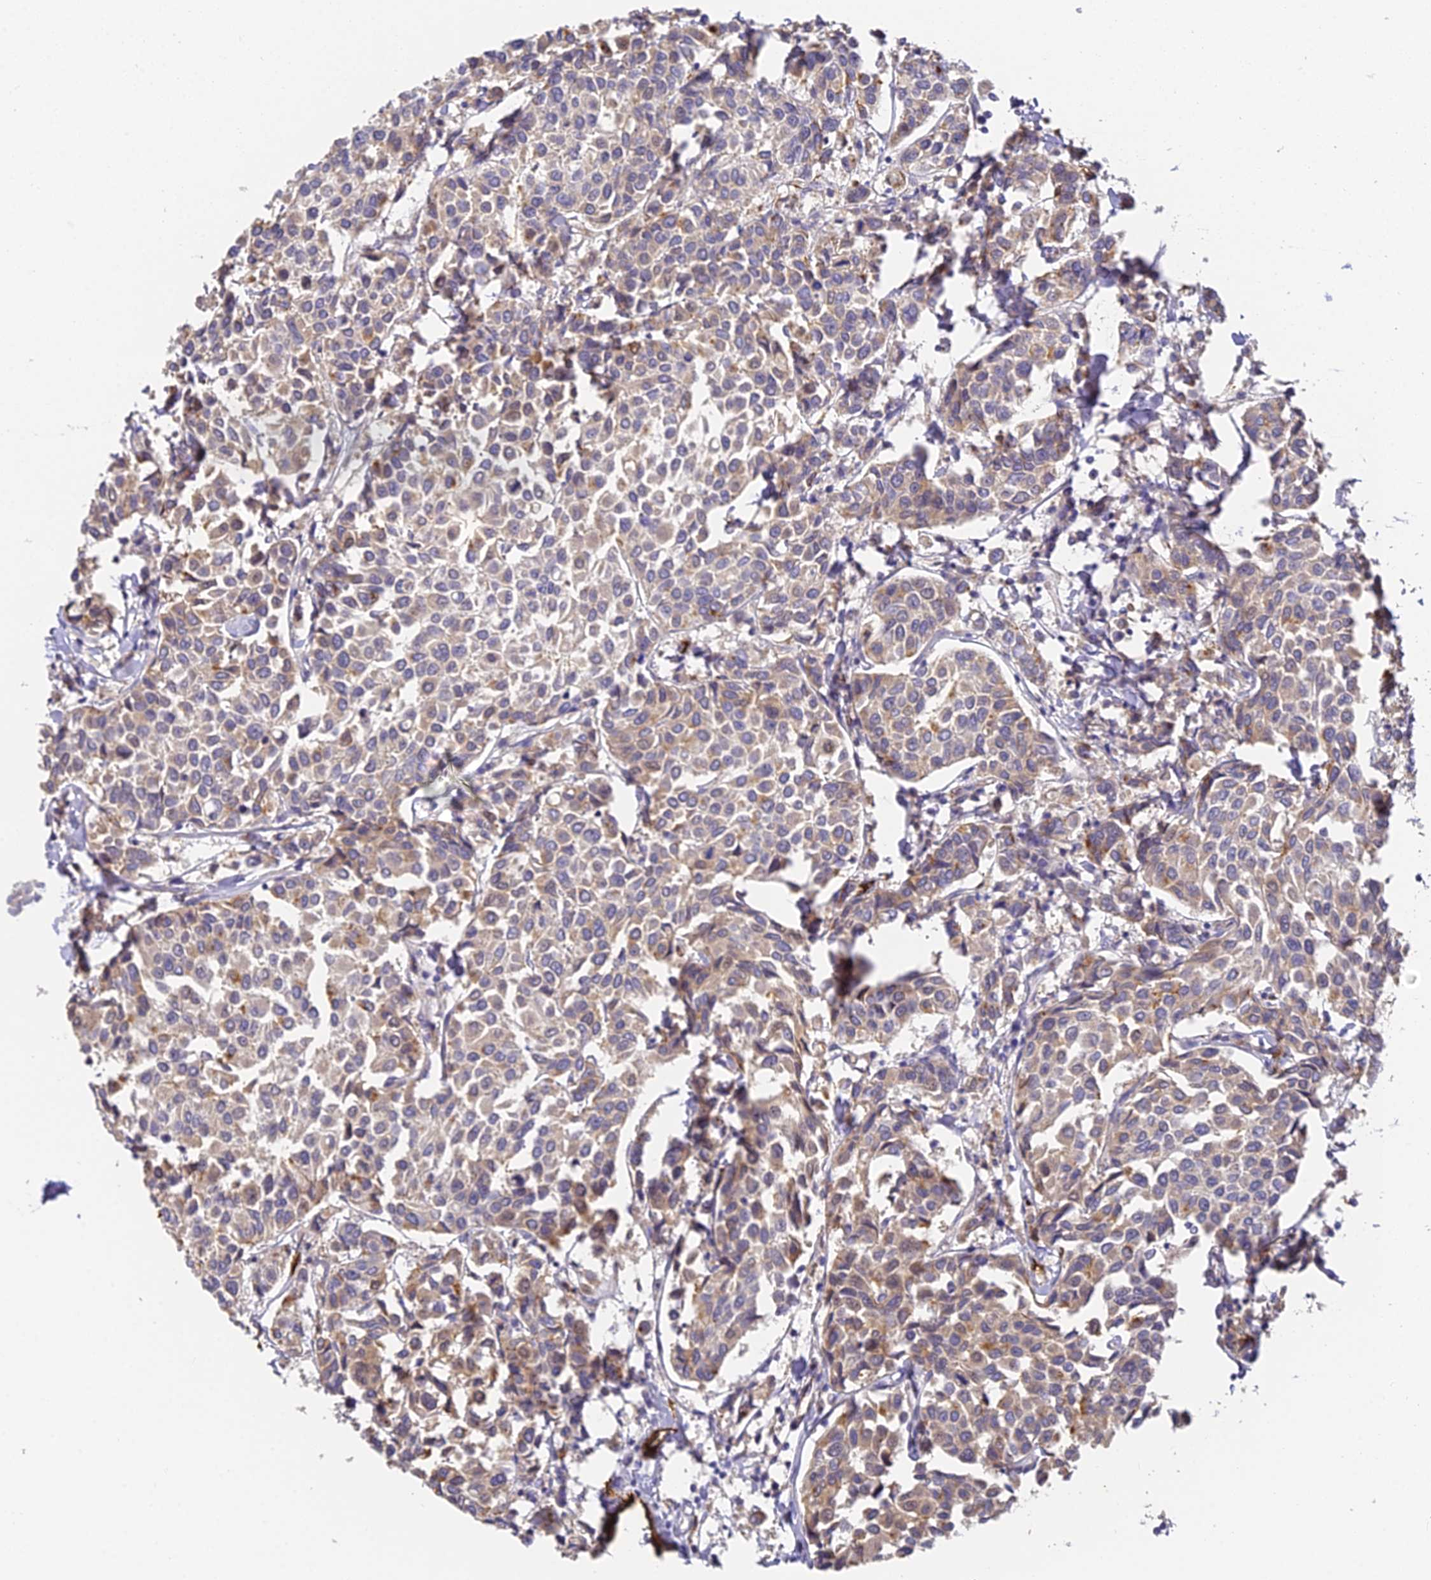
{"staining": {"intensity": "moderate", "quantity": "25%-75%", "location": "cytoplasmic/membranous"}, "tissue": "breast cancer", "cell_type": "Tumor cells", "image_type": "cancer", "snomed": [{"axis": "morphology", "description": "Duct carcinoma"}, {"axis": "topography", "description": "Breast"}], "caption": "DAB (3,3'-diaminobenzidine) immunohistochemical staining of human breast cancer (intraductal carcinoma) demonstrates moderate cytoplasmic/membranous protein positivity in approximately 25%-75% of tumor cells. Nuclei are stained in blue.", "gene": "DNAAF10", "patient": {"sex": "female", "age": 55}}